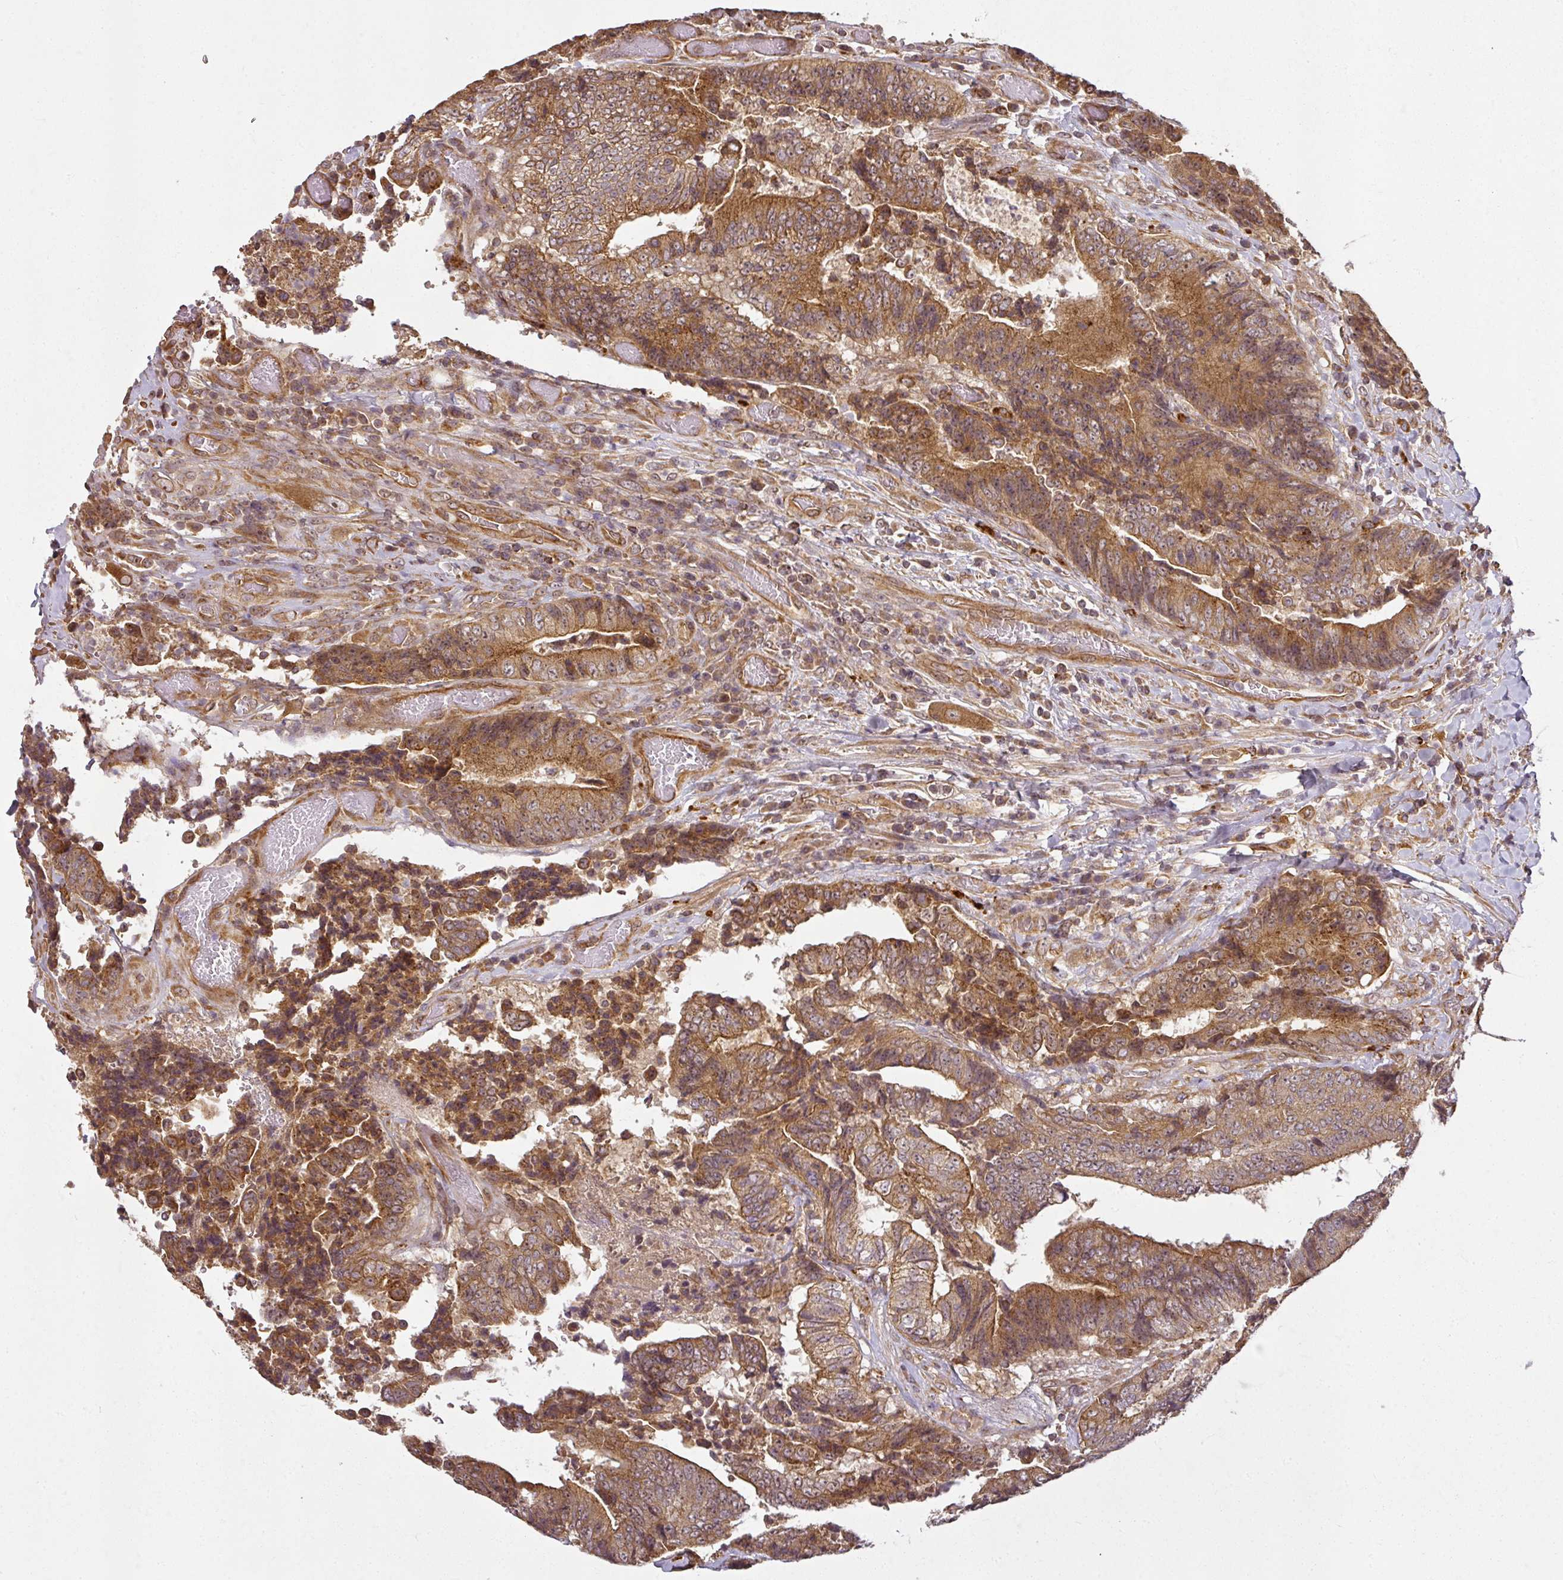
{"staining": {"intensity": "moderate", "quantity": ">75%", "location": "cytoplasmic/membranous,nuclear"}, "tissue": "colorectal cancer", "cell_type": "Tumor cells", "image_type": "cancer", "snomed": [{"axis": "morphology", "description": "Adenocarcinoma, NOS"}, {"axis": "topography", "description": "Rectum"}], "caption": "Immunohistochemistry of human colorectal cancer (adenocarcinoma) shows medium levels of moderate cytoplasmic/membranous and nuclear staining in about >75% of tumor cells.", "gene": "DIMT1", "patient": {"sex": "male", "age": 72}}